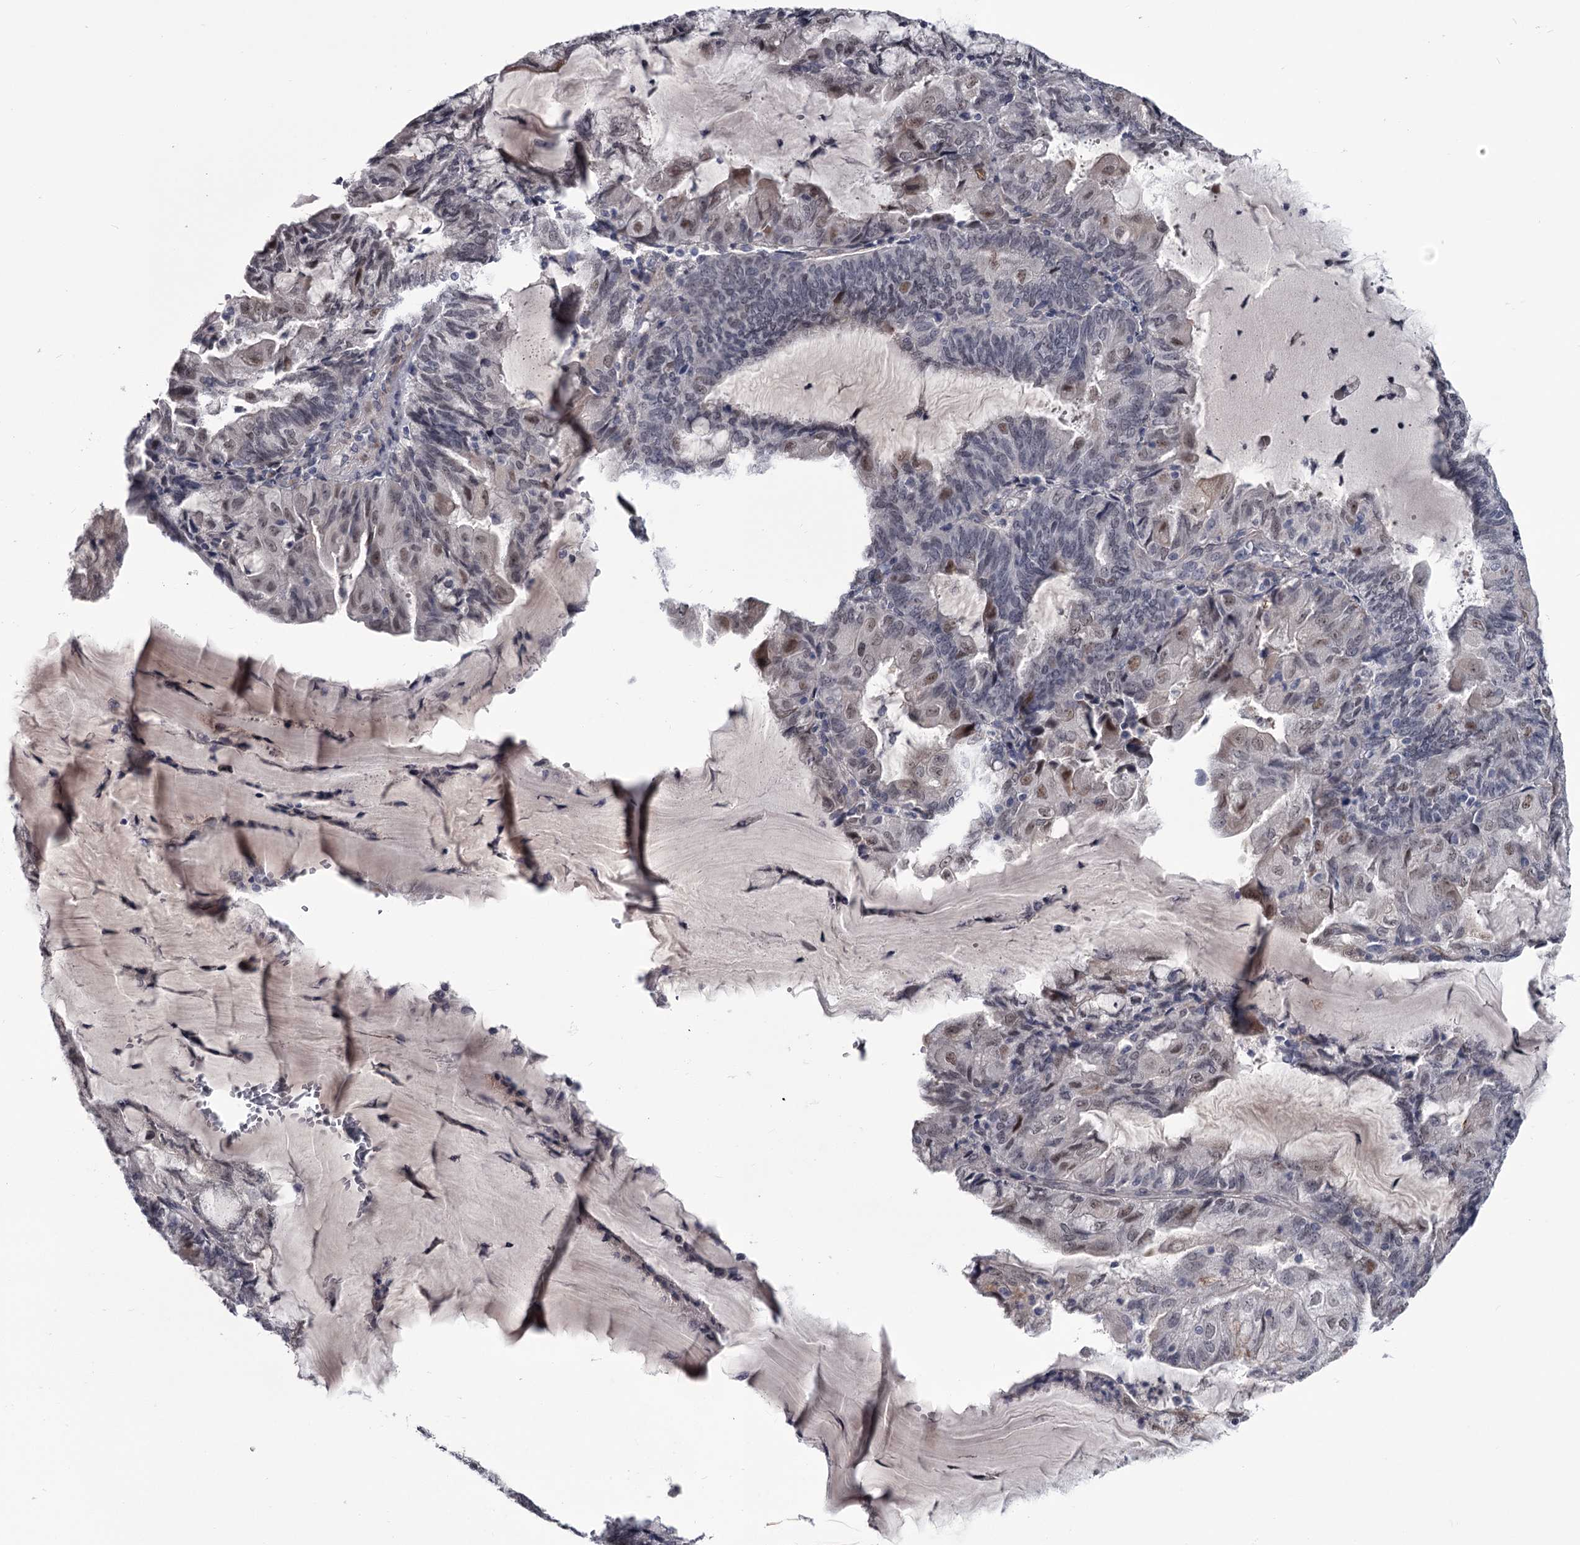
{"staining": {"intensity": "moderate", "quantity": "<25%", "location": "nuclear"}, "tissue": "endometrial cancer", "cell_type": "Tumor cells", "image_type": "cancer", "snomed": [{"axis": "morphology", "description": "Adenocarcinoma, NOS"}, {"axis": "topography", "description": "Endometrium"}], "caption": "Brown immunohistochemical staining in endometrial cancer (adenocarcinoma) exhibits moderate nuclear expression in approximately <25% of tumor cells. (Stains: DAB in brown, nuclei in blue, Microscopy: brightfield microscopy at high magnification).", "gene": "PRPF40B", "patient": {"sex": "female", "age": 81}}